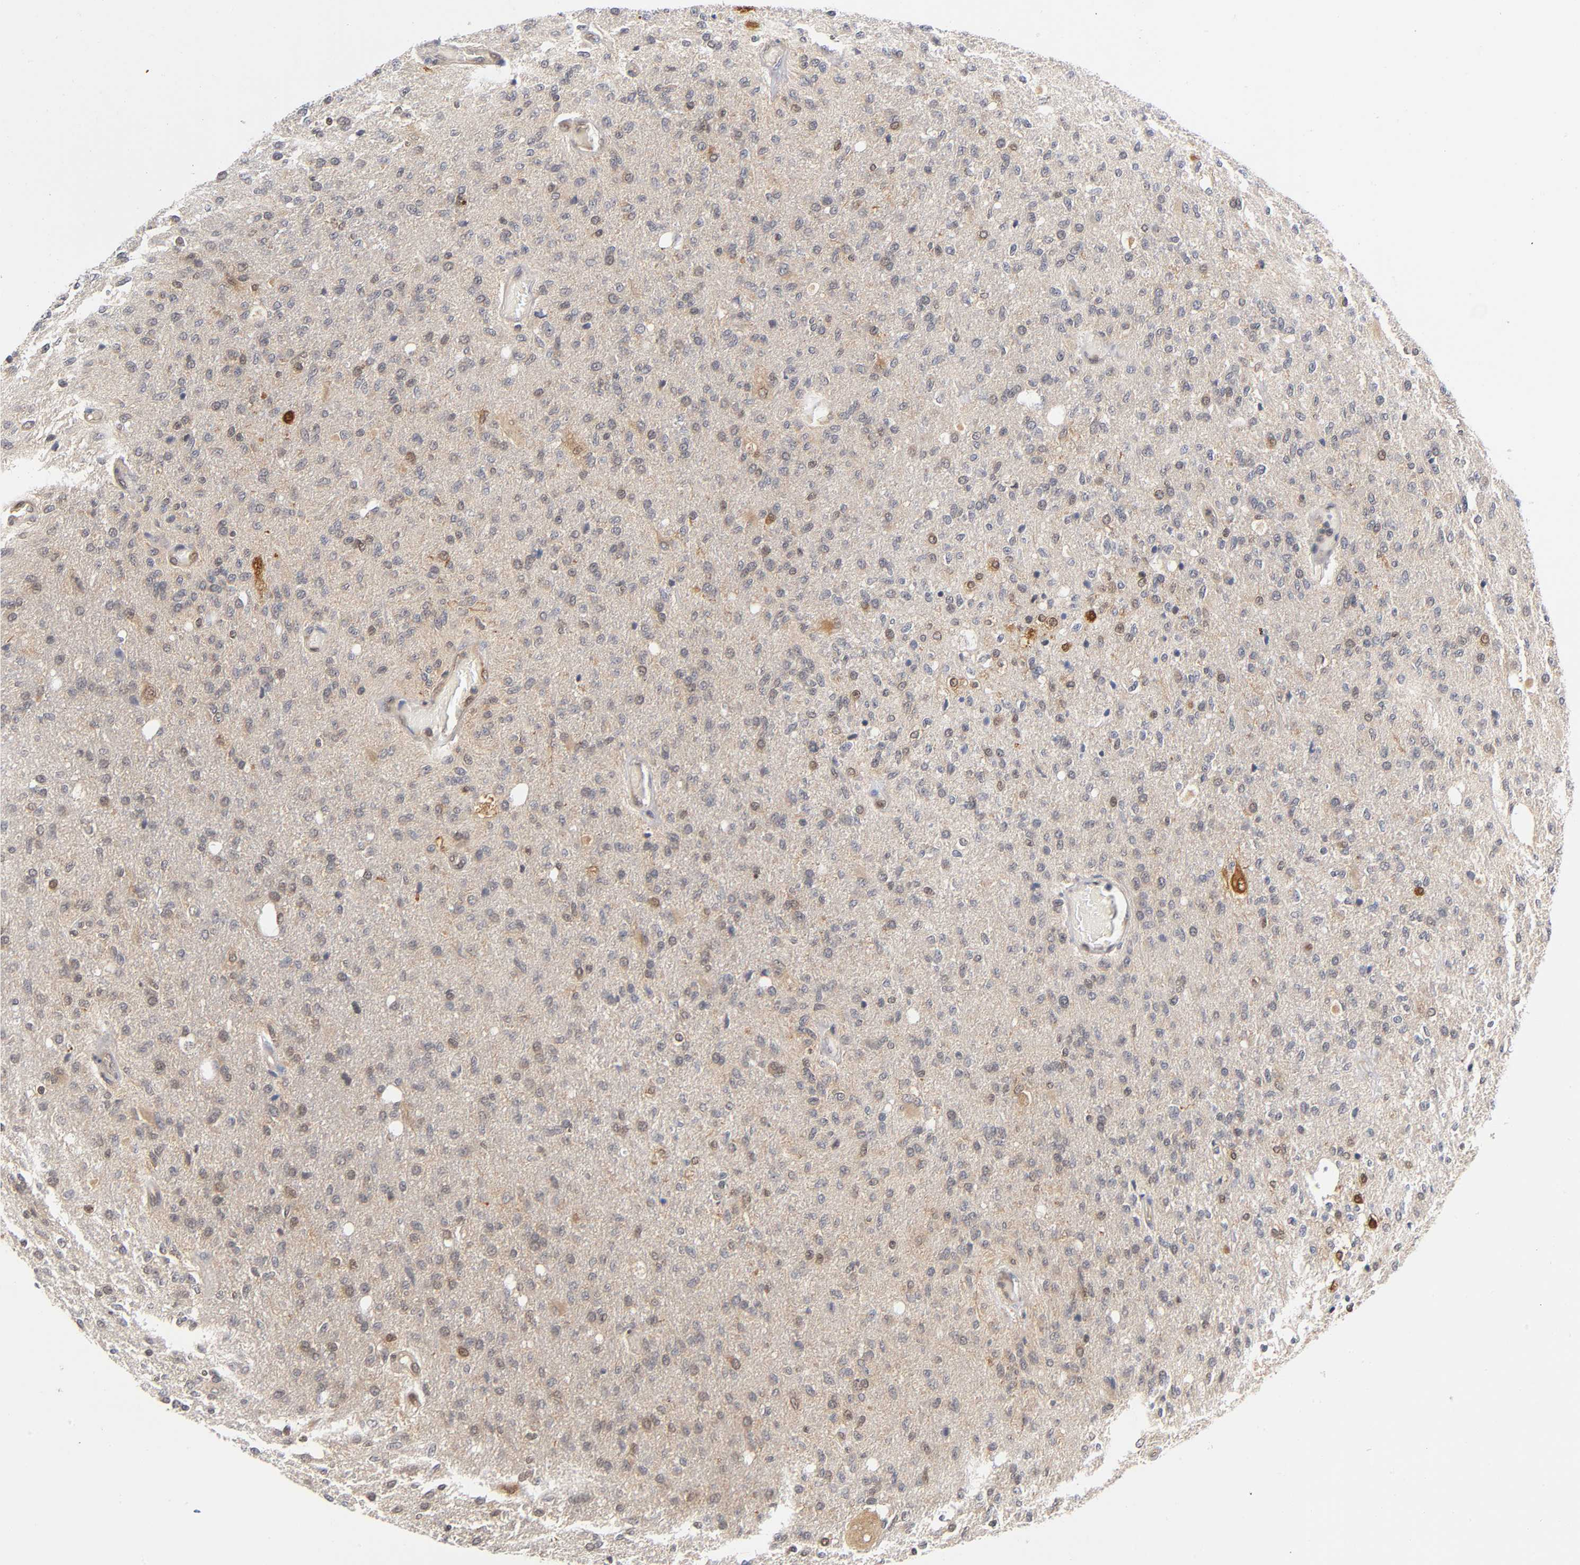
{"staining": {"intensity": "moderate", "quantity": "25%-75%", "location": "cytoplasmic/membranous"}, "tissue": "glioma", "cell_type": "Tumor cells", "image_type": "cancer", "snomed": [{"axis": "morphology", "description": "Normal tissue, NOS"}, {"axis": "morphology", "description": "Glioma, malignant, High grade"}, {"axis": "topography", "description": "Cerebral cortex"}], "caption": "Brown immunohistochemical staining in malignant high-grade glioma displays moderate cytoplasmic/membranous staining in about 25%-75% of tumor cells.", "gene": "DFFB", "patient": {"sex": "male", "age": 77}}